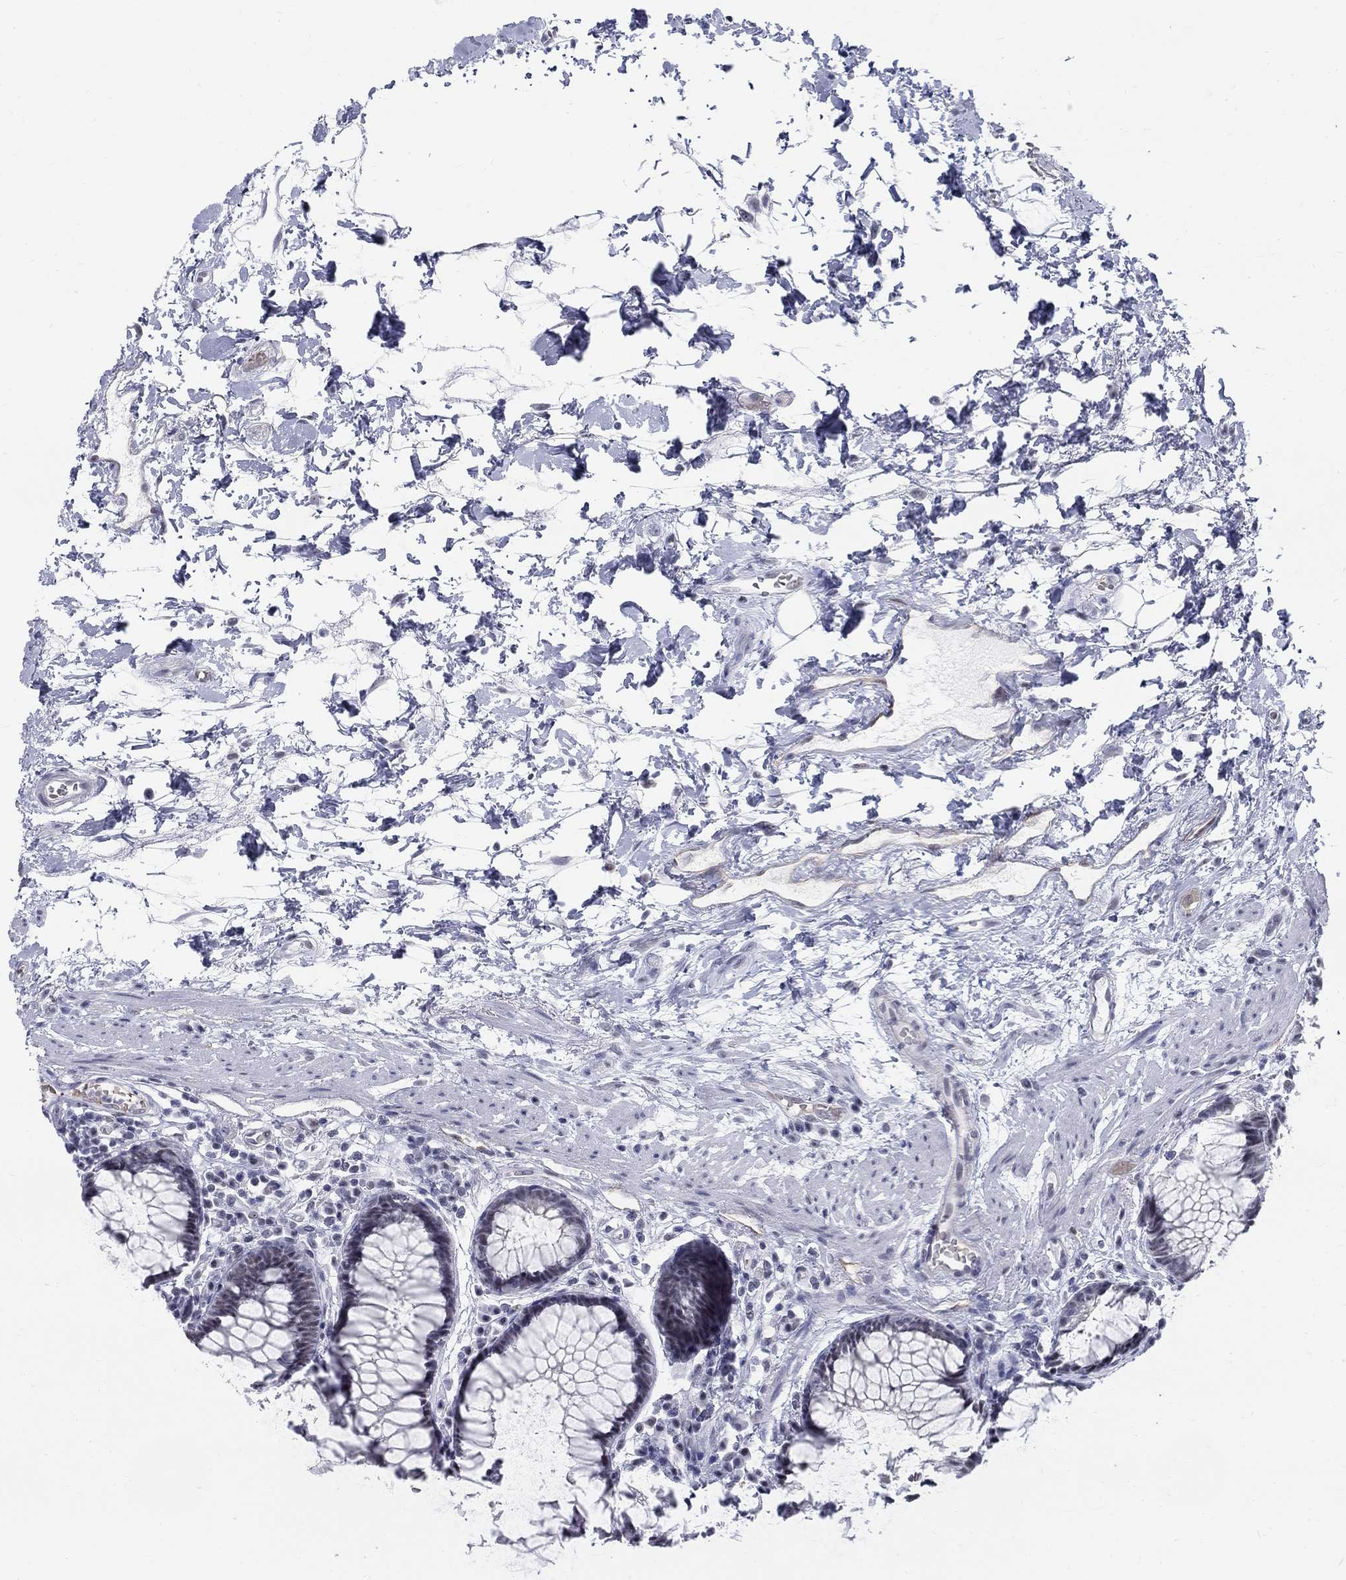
{"staining": {"intensity": "negative", "quantity": "none", "location": "none"}, "tissue": "rectum", "cell_type": "Glandular cells", "image_type": "normal", "snomed": [{"axis": "morphology", "description": "Normal tissue, NOS"}, {"axis": "topography", "description": "Rectum"}], "caption": "Rectum was stained to show a protein in brown. There is no significant staining in glandular cells. (Brightfield microscopy of DAB (3,3'-diaminobenzidine) immunohistochemistry (IHC) at high magnification).", "gene": "DMTN", "patient": {"sex": "female", "age": 68}}